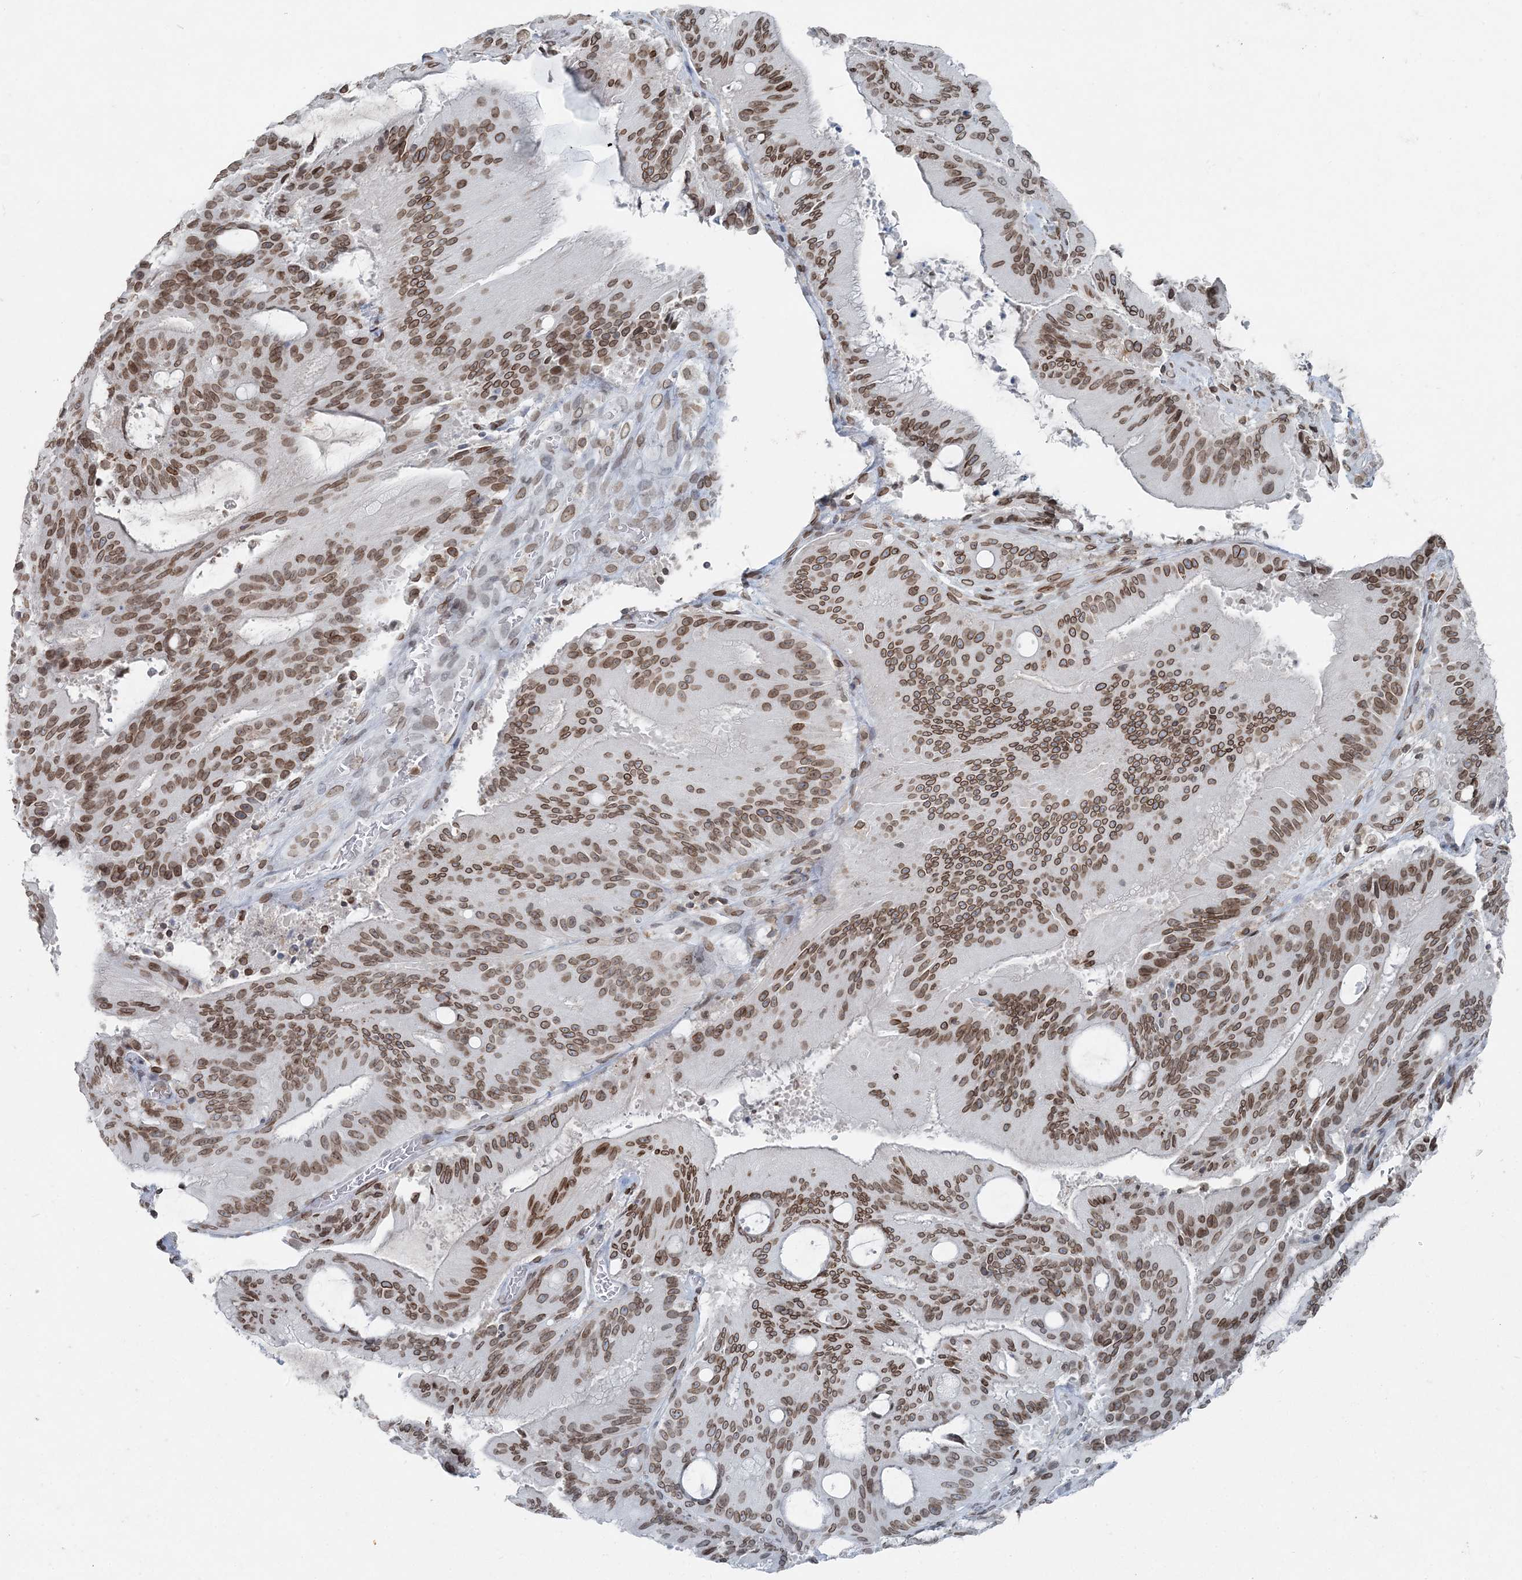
{"staining": {"intensity": "moderate", "quantity": ">75%", "location": "cytoplasmic/membranous,nuclear"}, "tissue": "liver cancer", "cell_type": "Tumor cells", "image_type": "cancer", "snomed": [{"axis": "morphology", "description": "Normal tissue, NOS"}, {"axis": "morphology", "description": "Cholangiocarcinoma"}, {"axis": "topography", "description": "Liver"}, {"axis": "topography", "description": "Peripheral nerve tissue"}], "caption": "High-magnification brightfield microscopy of liver cholangiocarcinoma stained with DAB (3,3'-diaminobenzidine) (brown) and counterstained with hematoxylin (blue). tumor cells exhibit moderate cytoplasmic/membranous and nuclear staining is seen in about>75% of cells.", "gene": "GJD4", "patient": {"sex": "female", "age": 73}}